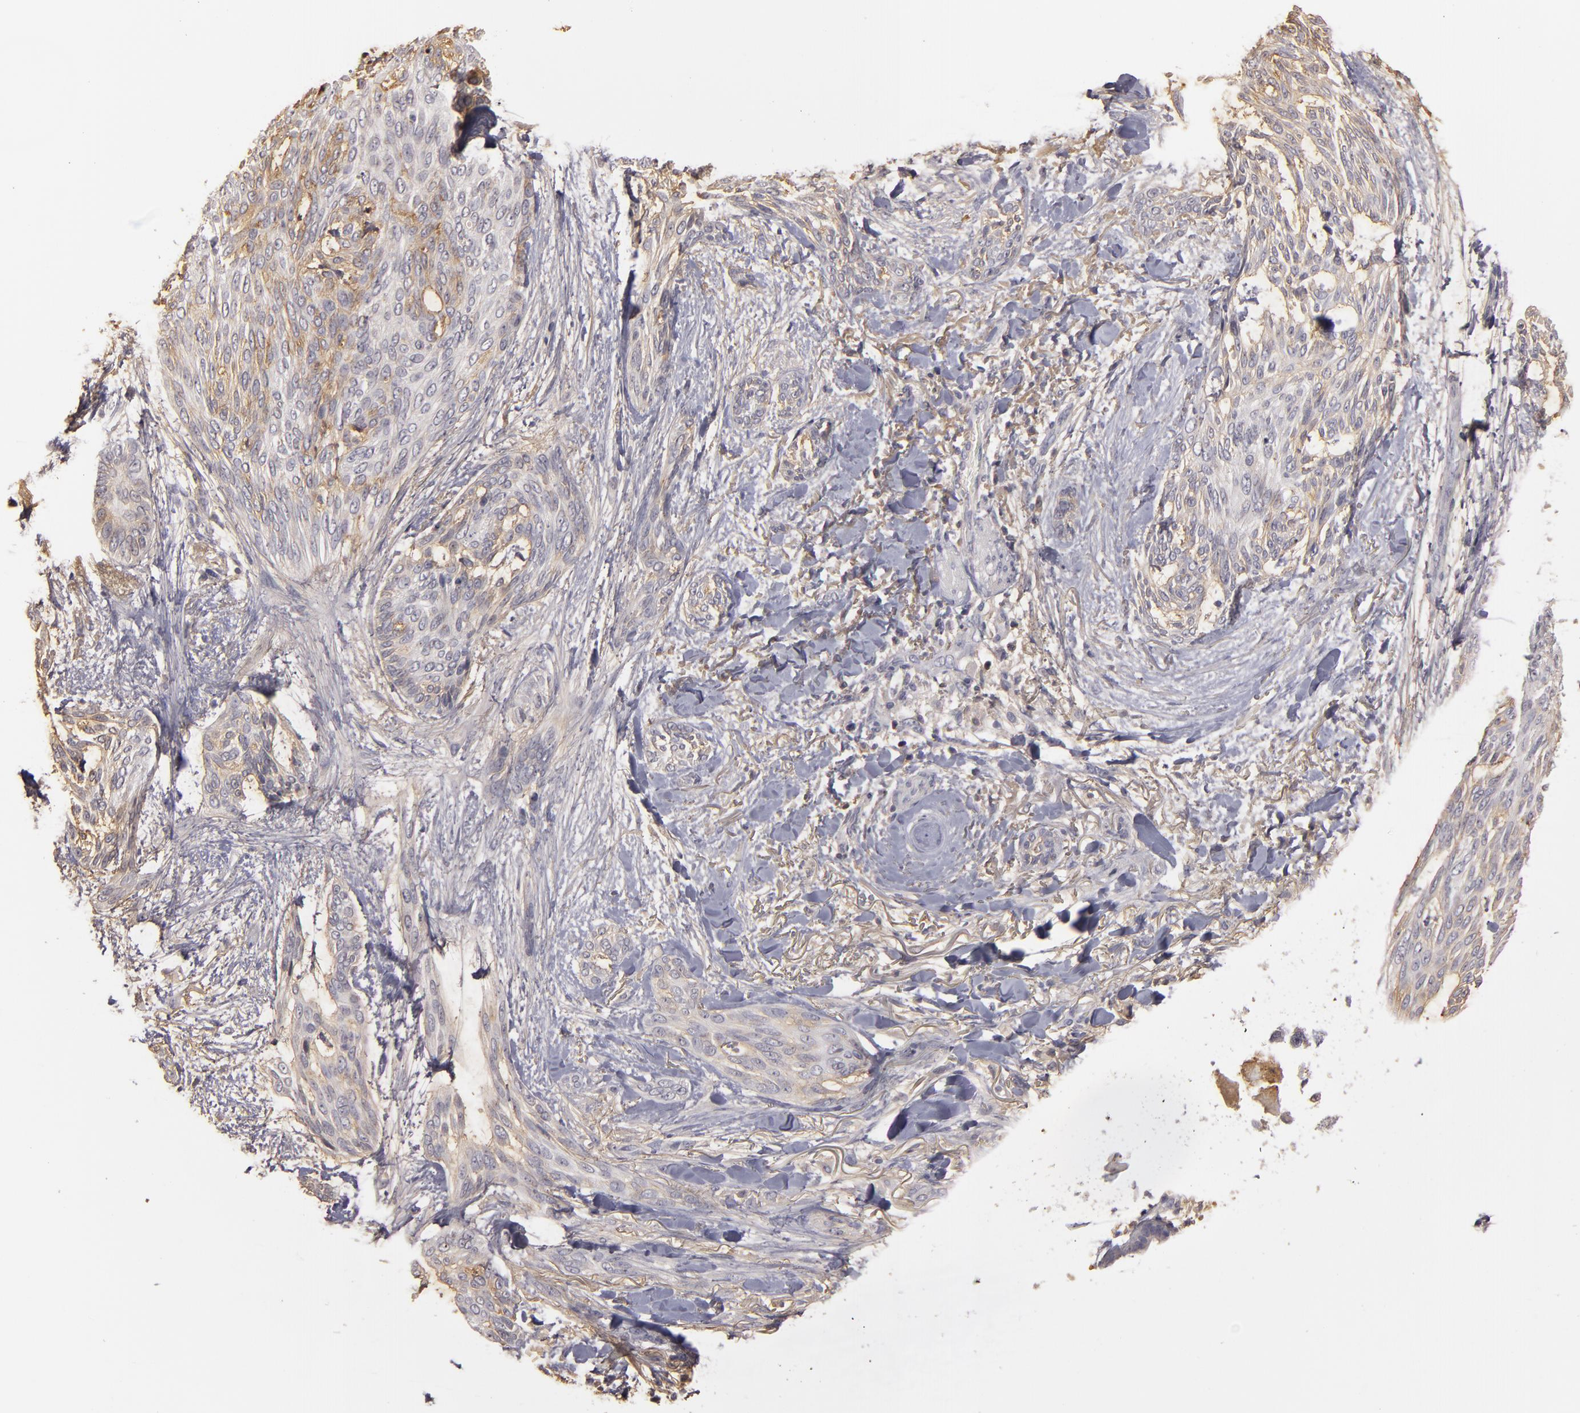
{"staining": {"intensity": "weak", "quantity": "<25%", "location": "cytoplasmic/membranous"}, "tissue": "skin cancer", "cell_type": "Tumor cells", "image_type": "cancer", "snomed": [{"axis": "morphology", "description": "Normal tissue, NOS"}, {"axis": "morphology", "description": "Basal cell carcinoma"}, {"axis": "topography", "description": "Skin"}], "caption": "The histopathology image exhibits no significant positivity in tumor cells of basal cell carcinoma (skin).", "gene": "MBL2", "patient": {"sex": "female", "age": 71}}